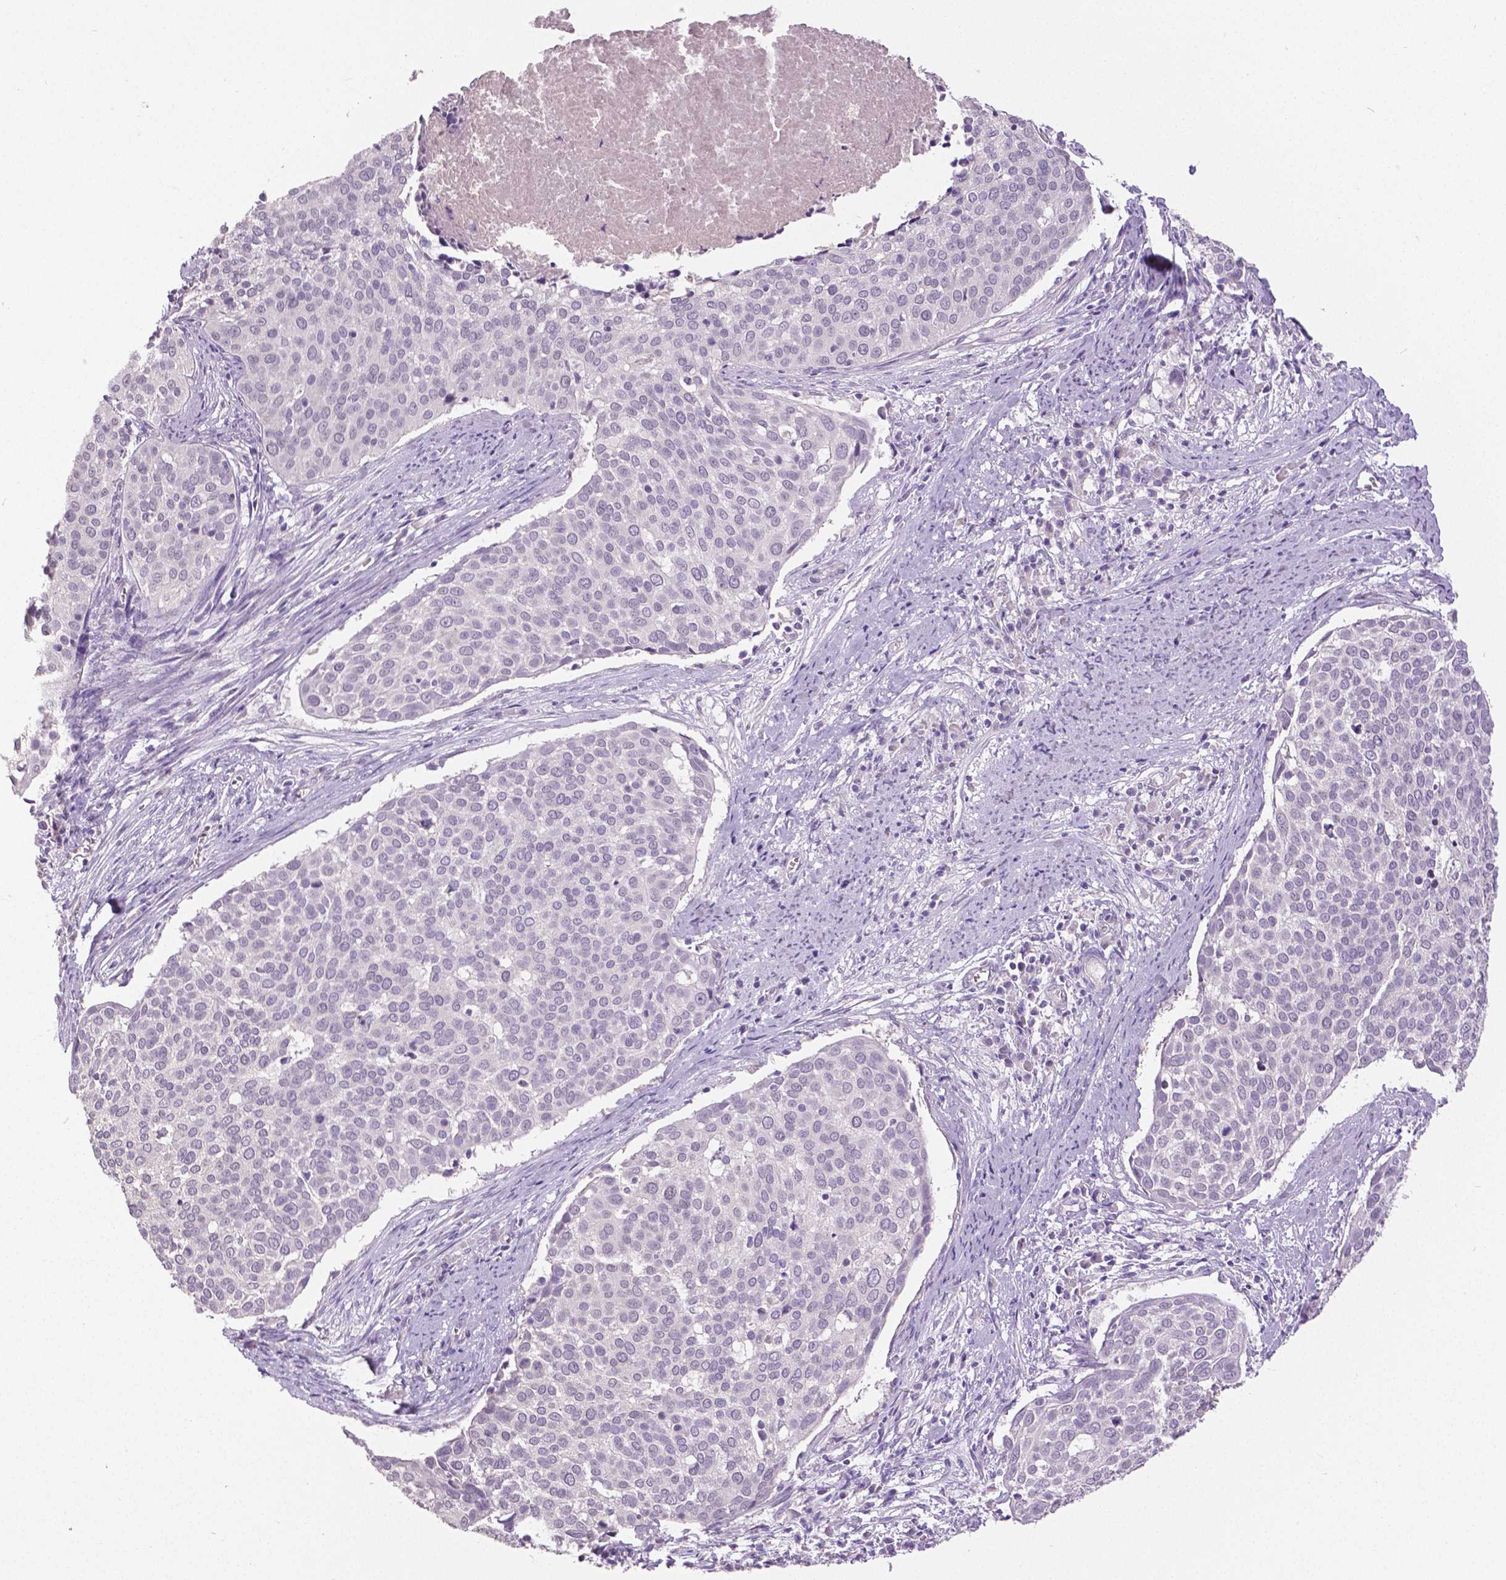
{"staining": {"intensity": "negative", "quantity": "none", "location": "none"}, "tissue": "cervical cancer", "cell_type": "Tumor cells", "image_type": "cancer", "snomed": [{"axis": "morphology", "description": "Squamous cell carcinoma, NOS"}, {"axis": "topography", "description": "Cervix"}], "caption": "High magnification brightfield microscopy of squamous cell carcinoma (cervical) stained with DAB (3,3'-diaminobenzidine) (brown) and counterstained with hematoxylin (blue): tumor cells show no significant expression.", "gene": "FOXA1", "patient": {"sex": "female", "age": 39}}